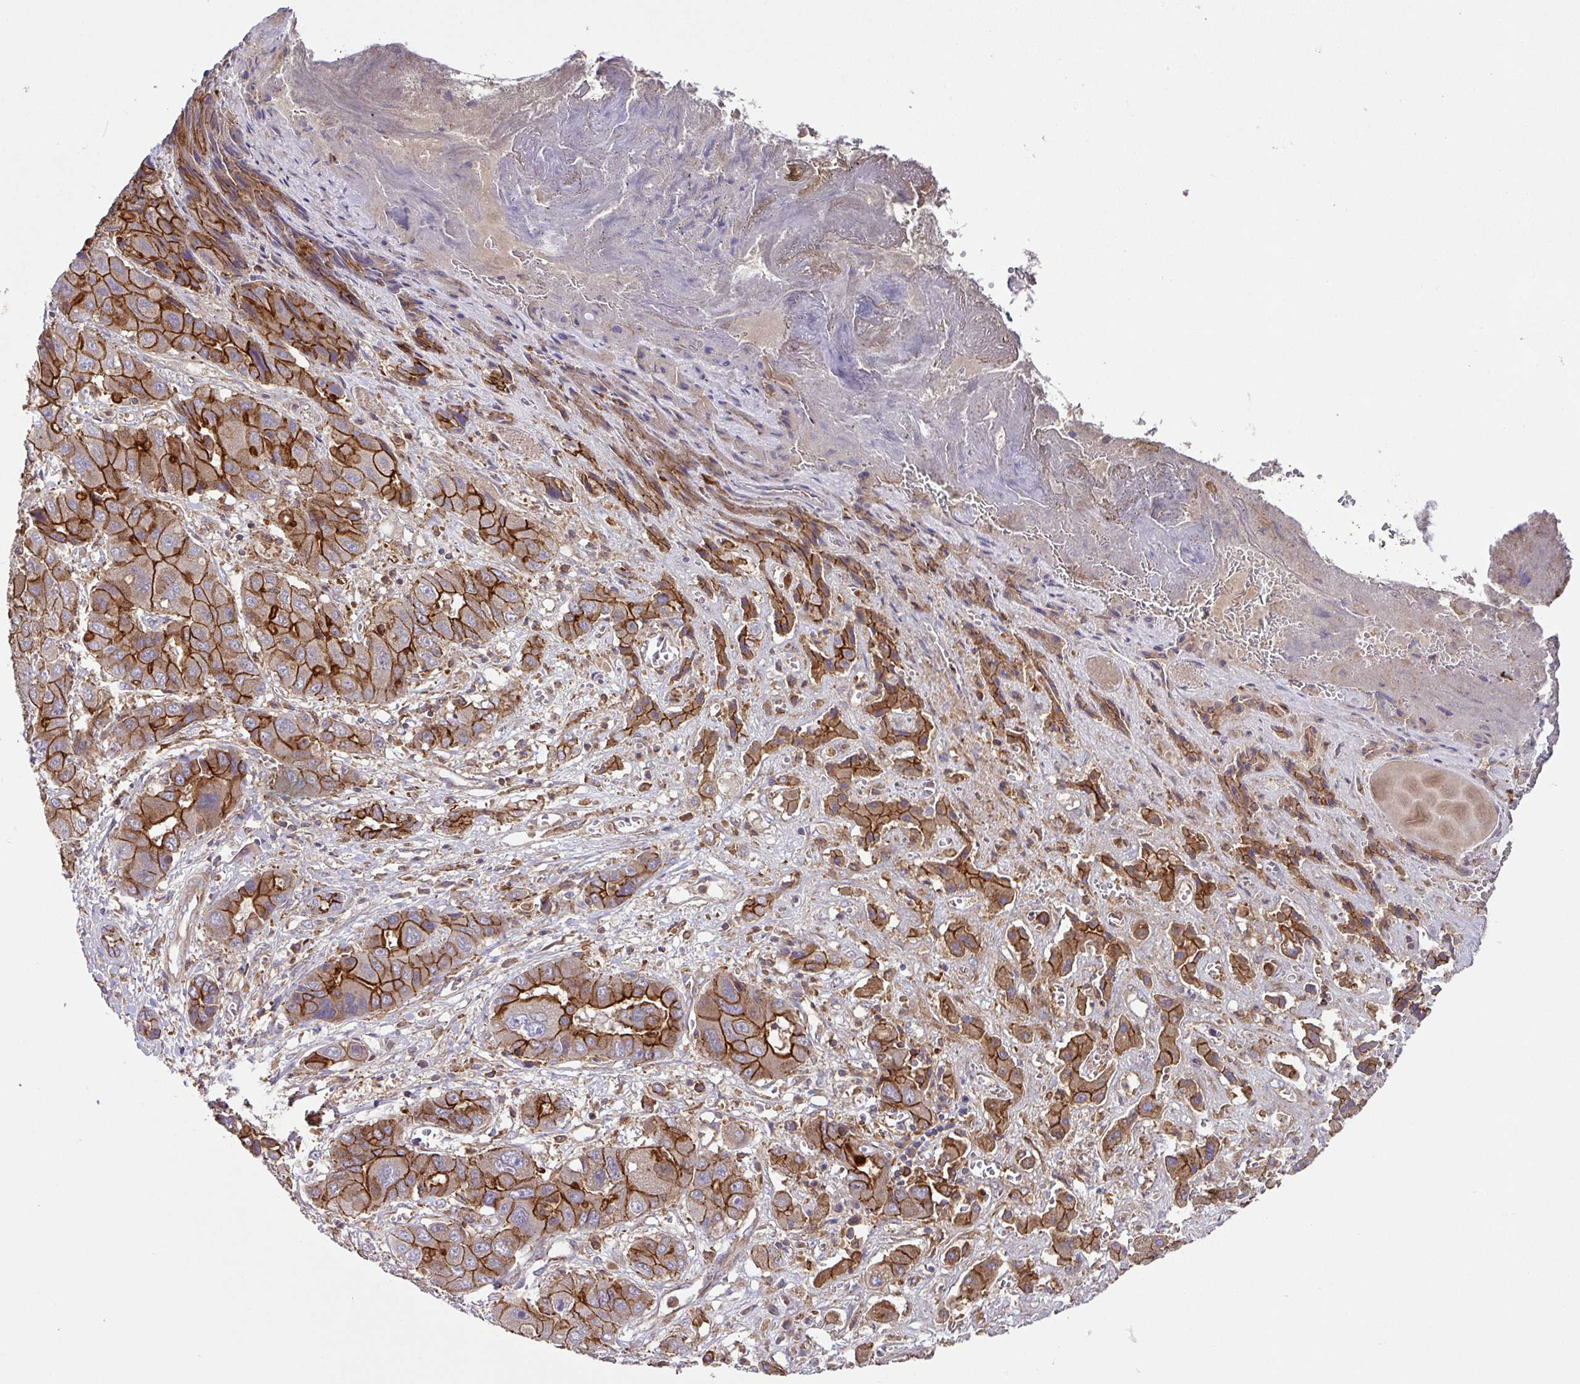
{"staining": {"intensity": "strong", "quantity": ">75%", "location": "cytoplasmic/membranous"}, "tissue": "liver cancer", "cell_type": "Tumor cells", "image_type": "cancer", "snomed": [{"axis": "morphology", "description": "Cholangiocarcinoma"}, {"axis": "topography", "description": "Liver"}], "caption": "A high amount of strong cytoplasmic/membranous positivity is seen in about >75% of tumor cells in cholangiocarcinoma (liver) tissue.", "gene": "RIC1", "patient": {"sex": "male", "age": 67}}